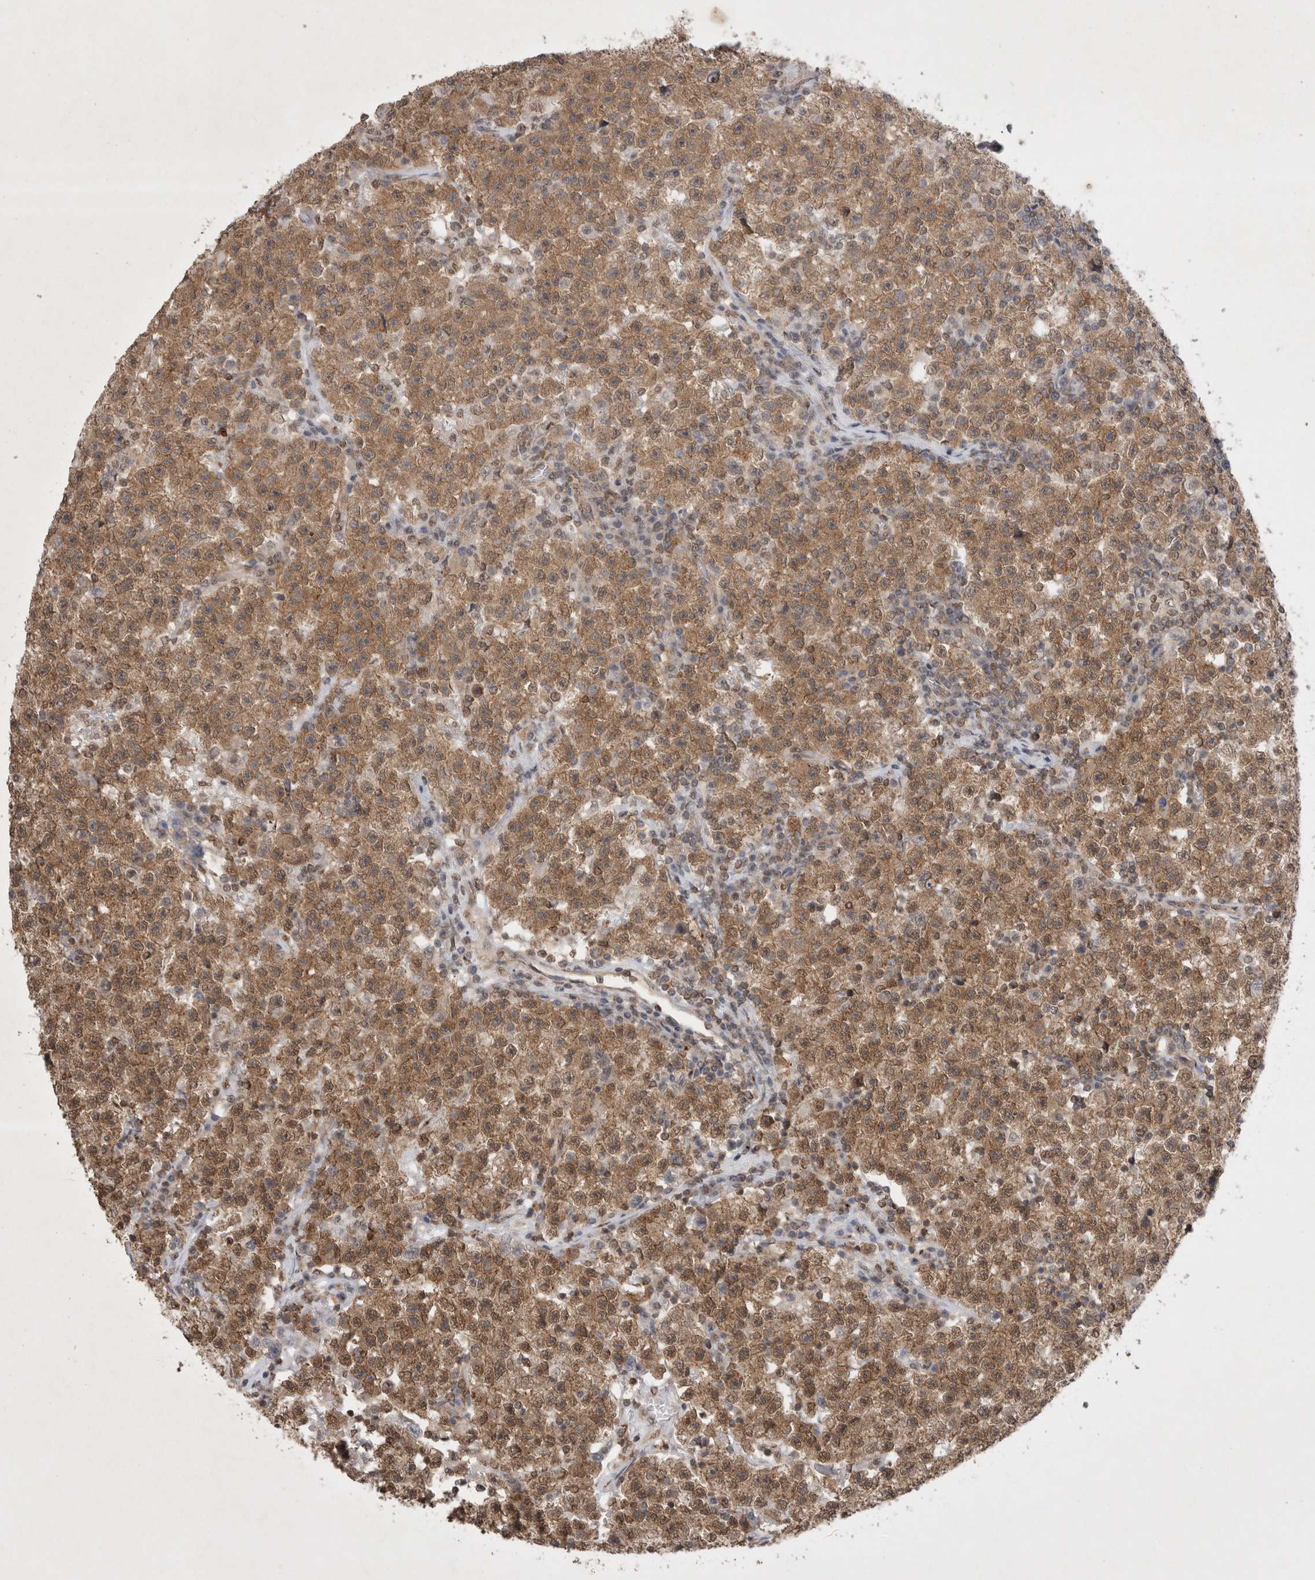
{"staining": {"intensity": "moderate", "quantity": ">75%", "location": "cytoplasmic/membranous,nuclear"}, "tissue": "testis cancer", "cell_type": "Tumor cells", "image_type": "cancer", "snomed": [{"axis": "morphology", "description": "Seminoma, NOS"}, {"axis": "topography", "description": "Testis"}], "caption": "Immunohistochemical staining of human testis seminoma reveals moderate cytoplasmic/membranous and nuclear protein expression in approximately >75% of tumor cells.", "gene": "WIPF2", "patient": {"sex": "male", "age": 22}}